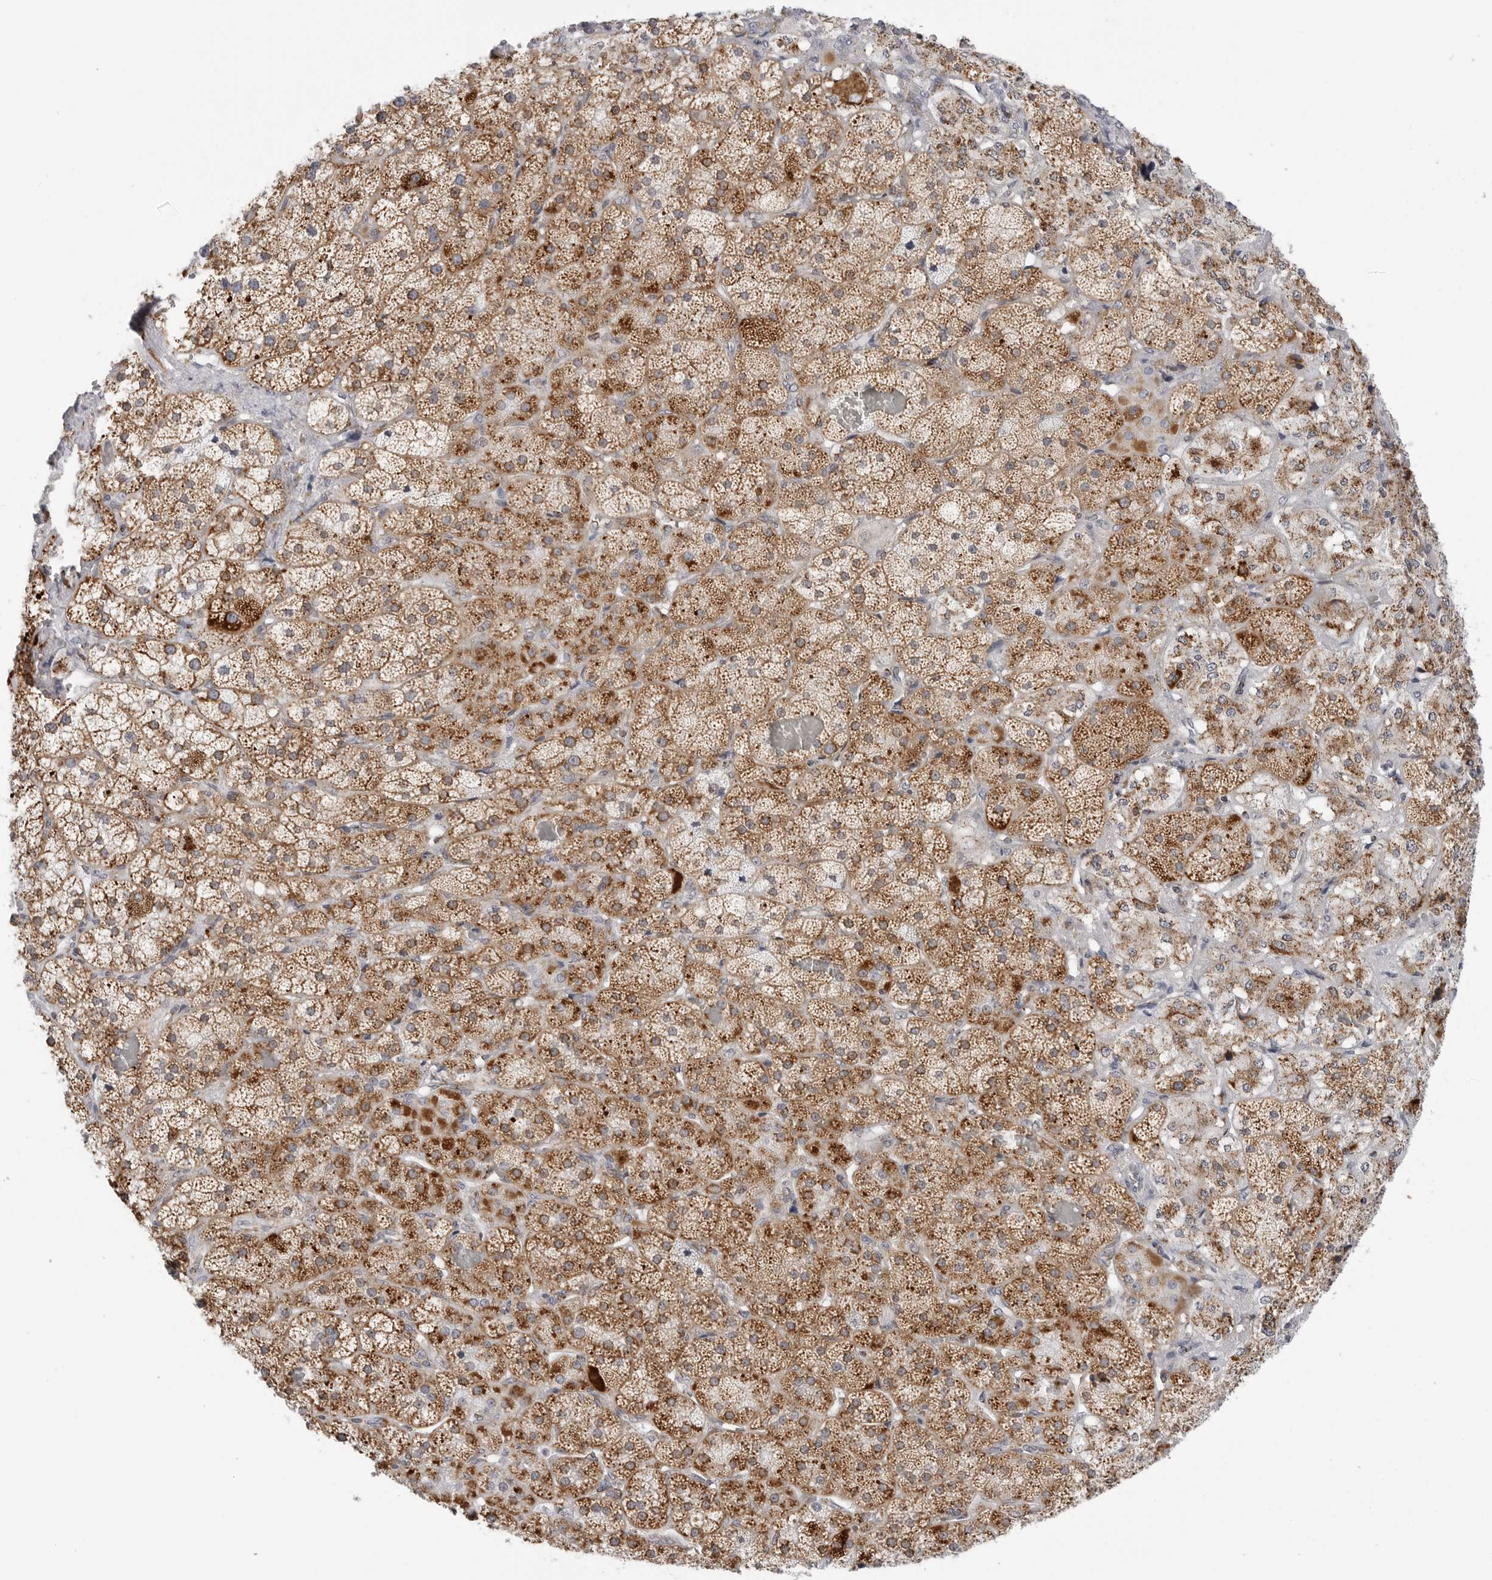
{"staining": {"intensity": "moderate", "quantity": ">75%", "location": "cytoplasmic/membranous"}, "tissue": "adrenal gland", "cell_type": "Glandular cells", "image_type": "normal", "snomed": [{"axis": "morphology", "description": "Normal tissue, NOS"}, {"axis": "topography", "description": "Adrenal gland"}], "caption": "DAB (3,3'-diaminobenzidine) immunohistochemical staining of normal human adrenal gland demonstrates moderate cytoplasmic/membranous protein expression in about >75% of glandular cells.", "gene": "ATP5IF1", "patient": {"sex": "male", "age": 57}}